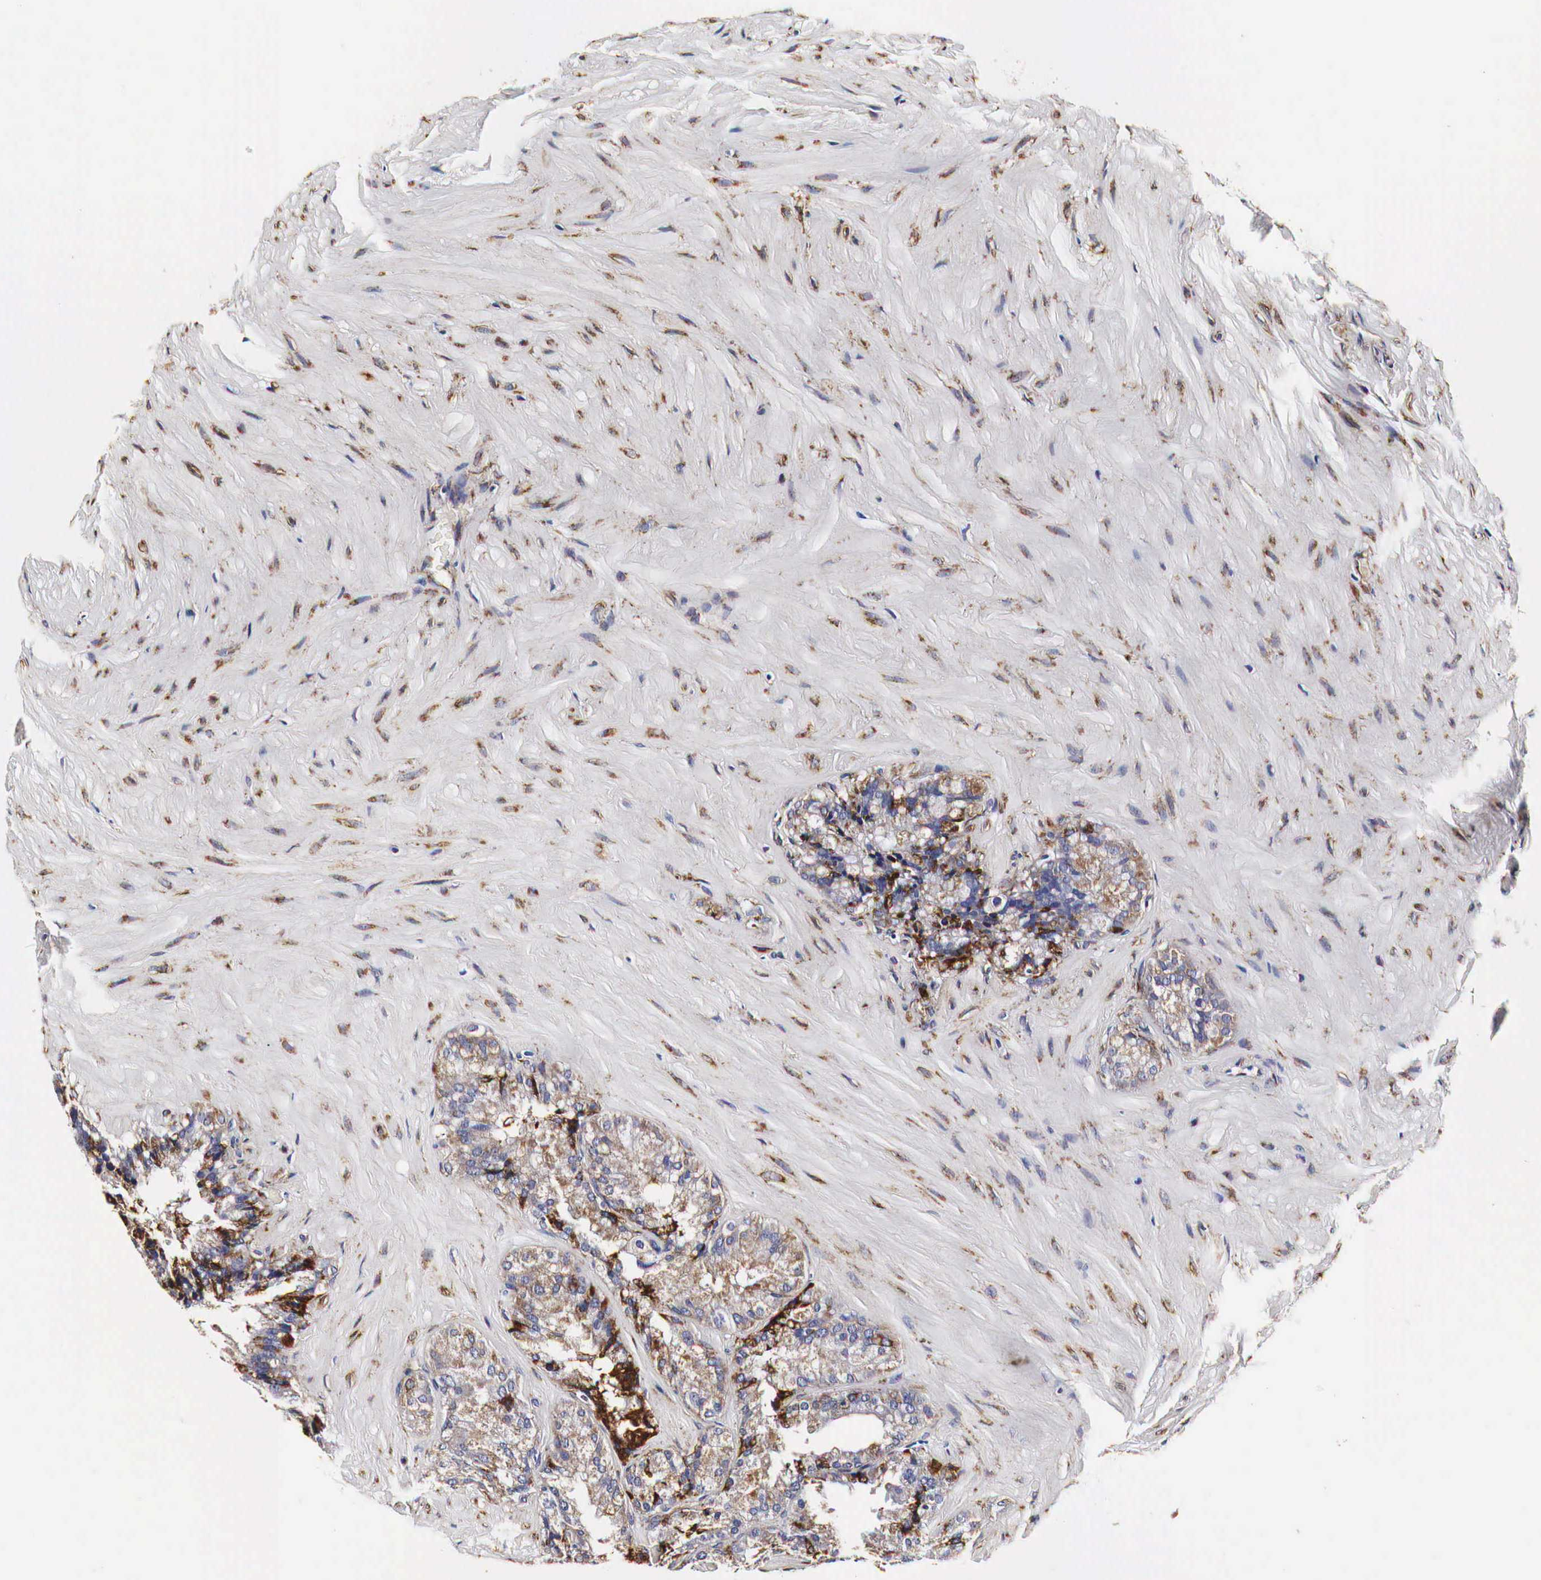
{"staining": {"intensity": "moderate", "quantity": ">75%", "location": "cytoplasmic/membranous"}, "tissue": "seminal vesicle", "cell_type": "Glandular cells", "image_type": "normal", "snomed": [{"axis": "morphology", "description": "Normal tissue, NOS"}, {"axis": "topography", "description": "Seminal veicle"}], "caption": "Seminal vesicle stained with DAB (3,3'-diaminobenzidine) immunohistochemistry shows medium levels of moderate cytoplasmic/membranous positivity in about >75% of glandular cells. (DAB IHC, brown staining for protein, blue staining for nuclei).", "gene": "CKAP4", "patient": {"sex": "male", "age": 69}}